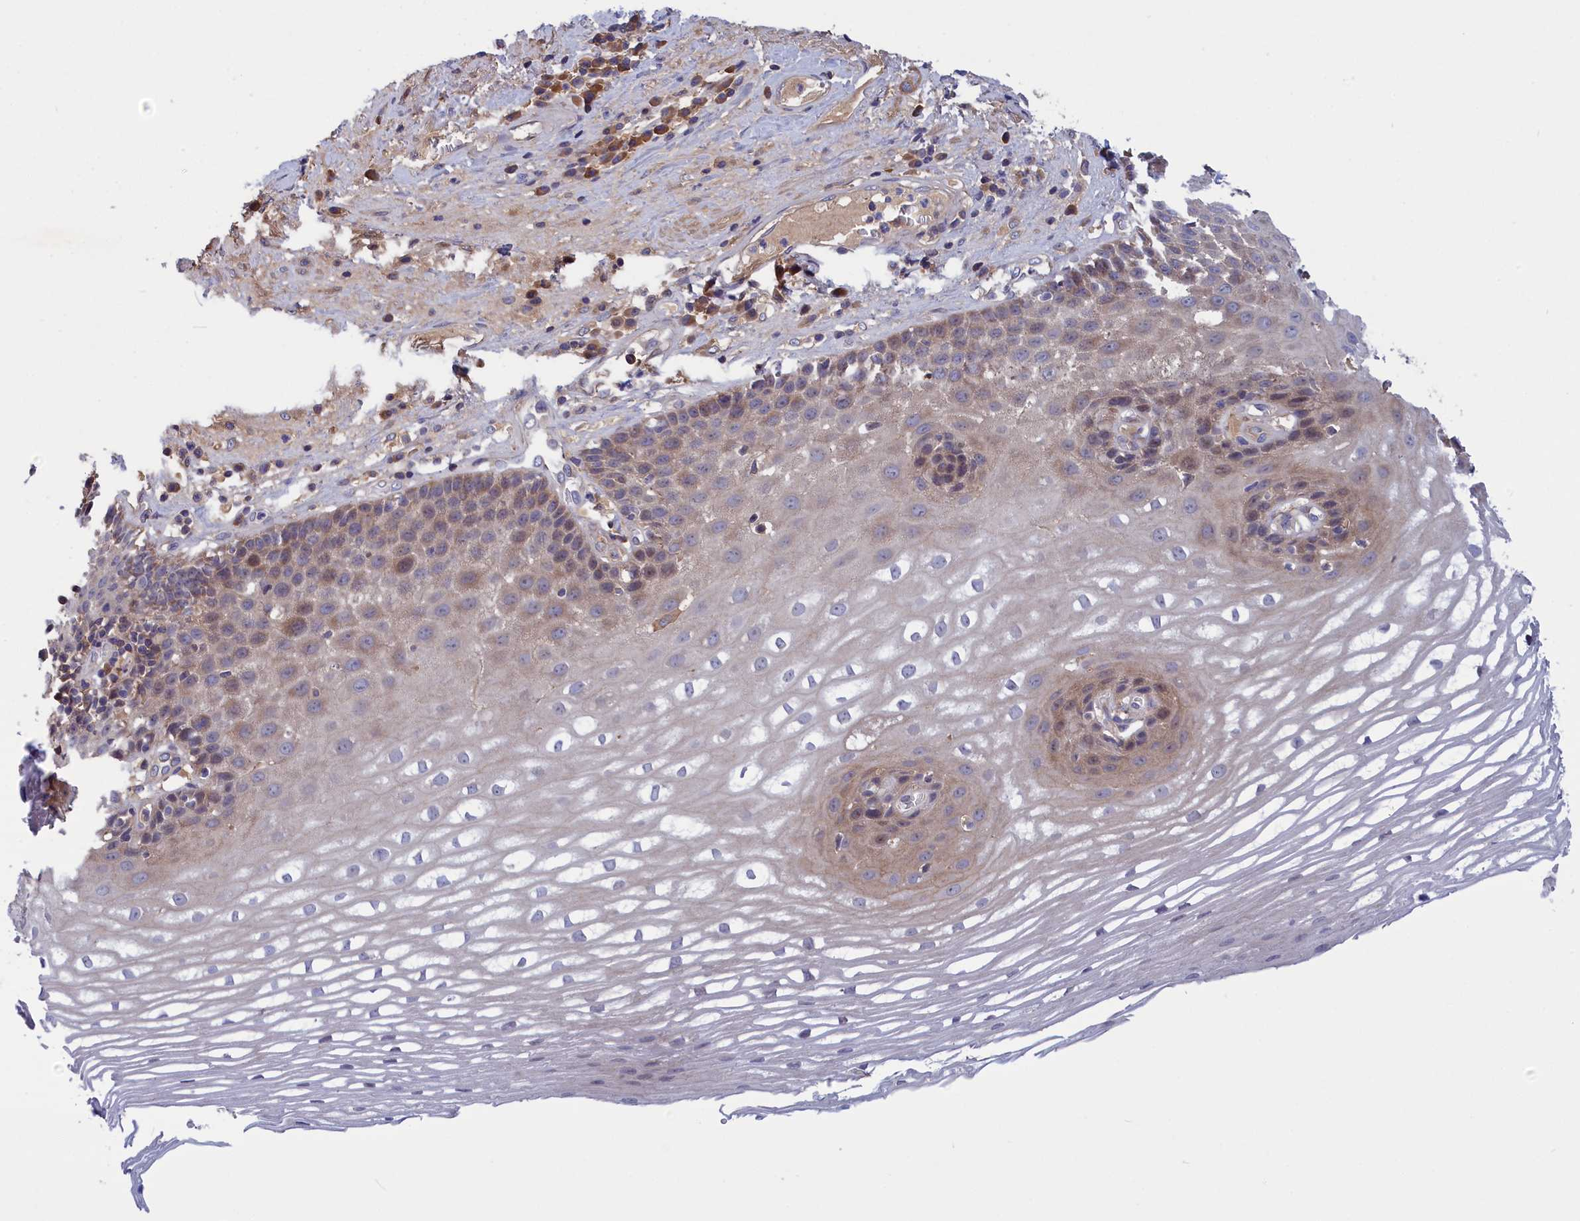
{"staining": {"intensity": "weak", "quantity": "25%-75%", "location": "cytoplasmic/membranous"}, "tissue": "esophagus", "cell_type": "Squamous epithelial cells", "image_type": "normal", "snomed": [{"axis": "morphology", "description": "Normal tissue, NOS"}, {"axis": "topography", "description": "Esophagus"}], "caption": "Protein staining of normal esophagus exhibits weak cytoplasmic/membranous staining in about 25%-75% of squamous epithelial cells.", "gene": "CRACD", "patient": {"sex": "male", "age": 62}}